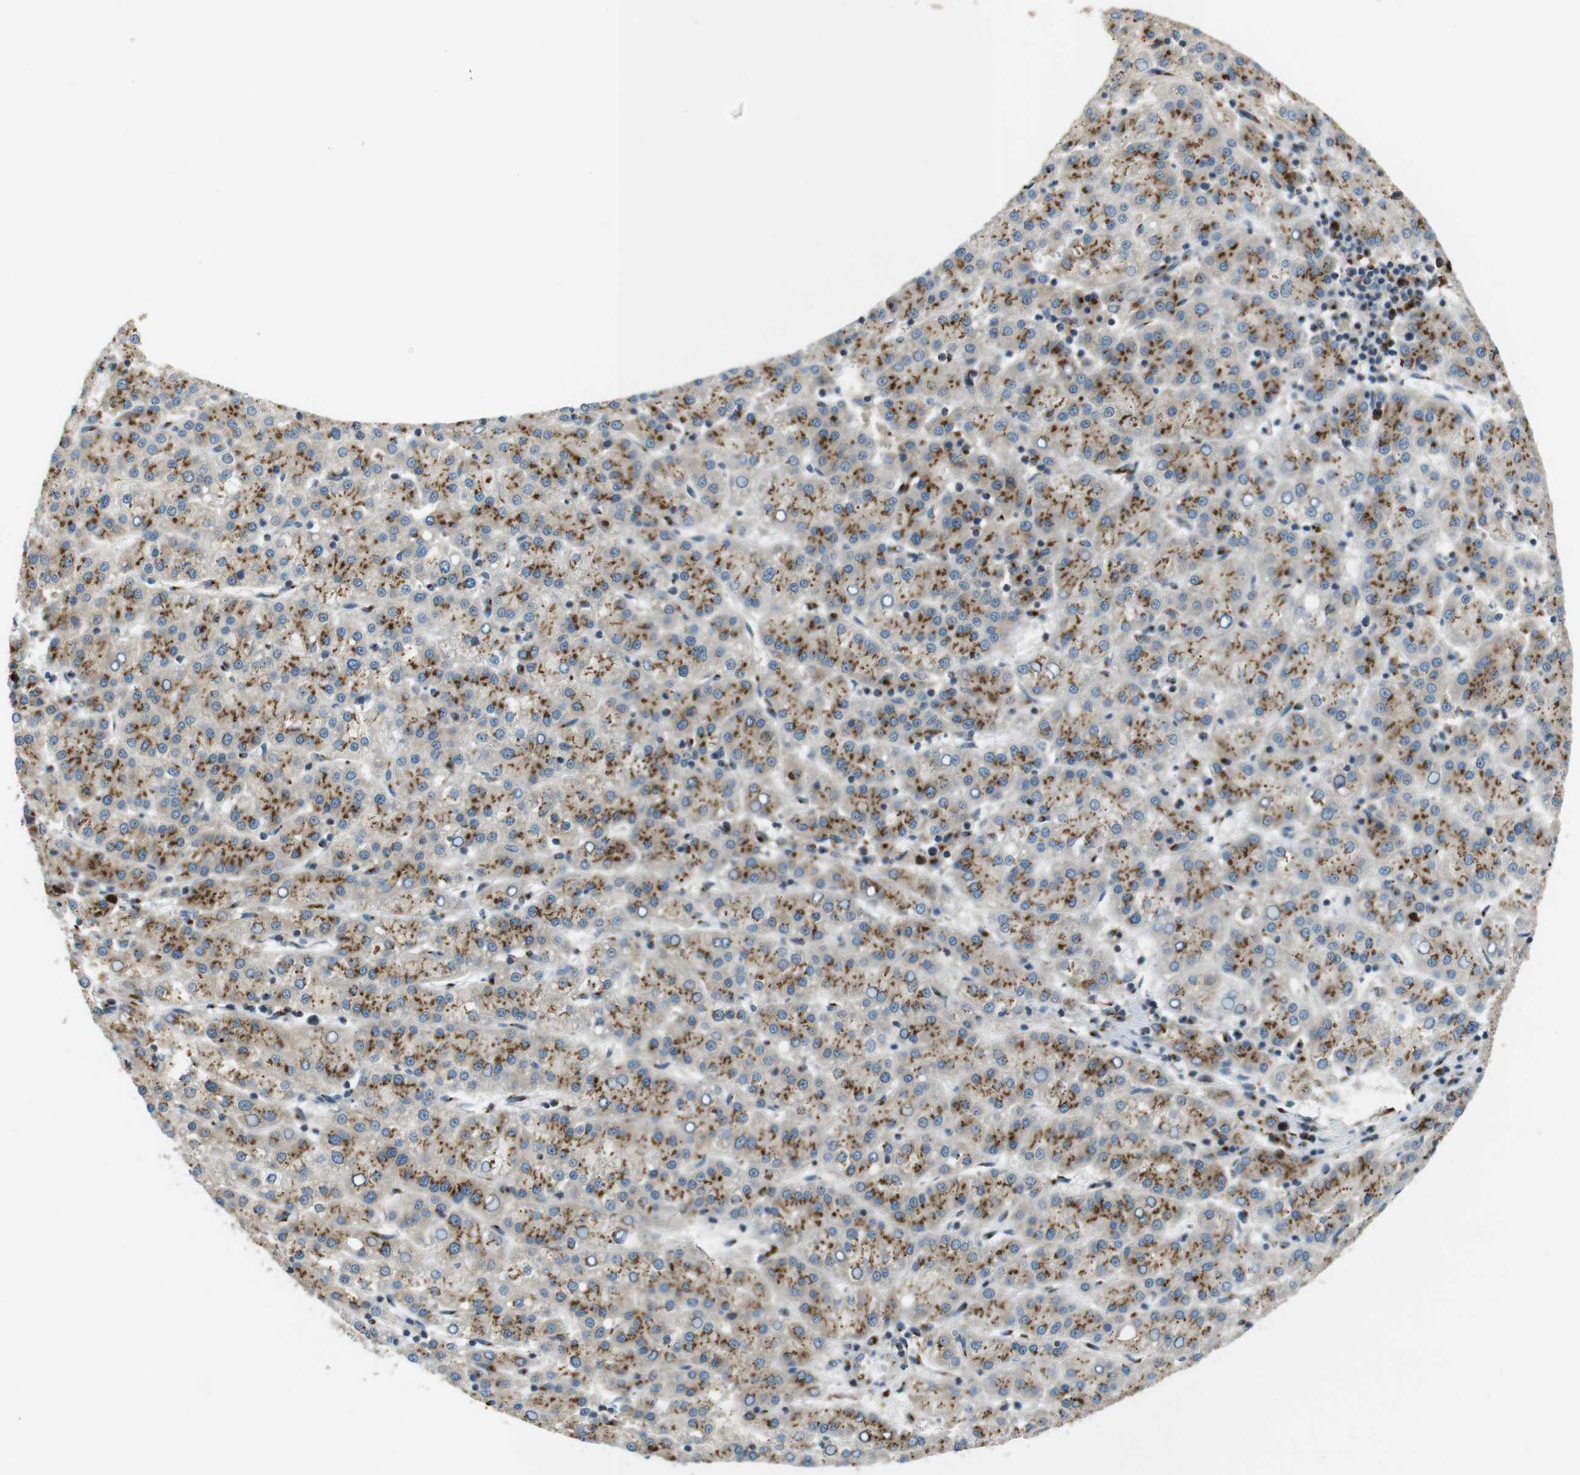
{"staining": {"intensity": "moderate", "quantity": ">75%", "location": "cytoplasmic/membranous"}, "tissue": "liver cancer", "cell_type": "Tumor cells", "image_type": "cancer", "snomed": [{"axis": "morphology", "description": "Carcinoma, Hepatocellular, NOS"}, {"axis": "topography", "description": "Liver"}], "caption": "A high-resolution image shows IHC staining of liver cancer (hepatocellular carcinoma), which shows moderate cytoplasmic/membranous staining in about >75% of tumor cells. The protein is shown in brown color, while the nuclei are stained blue.", "gene": "ZFPL1", "patient": {"sex": "female", "age": 58}}